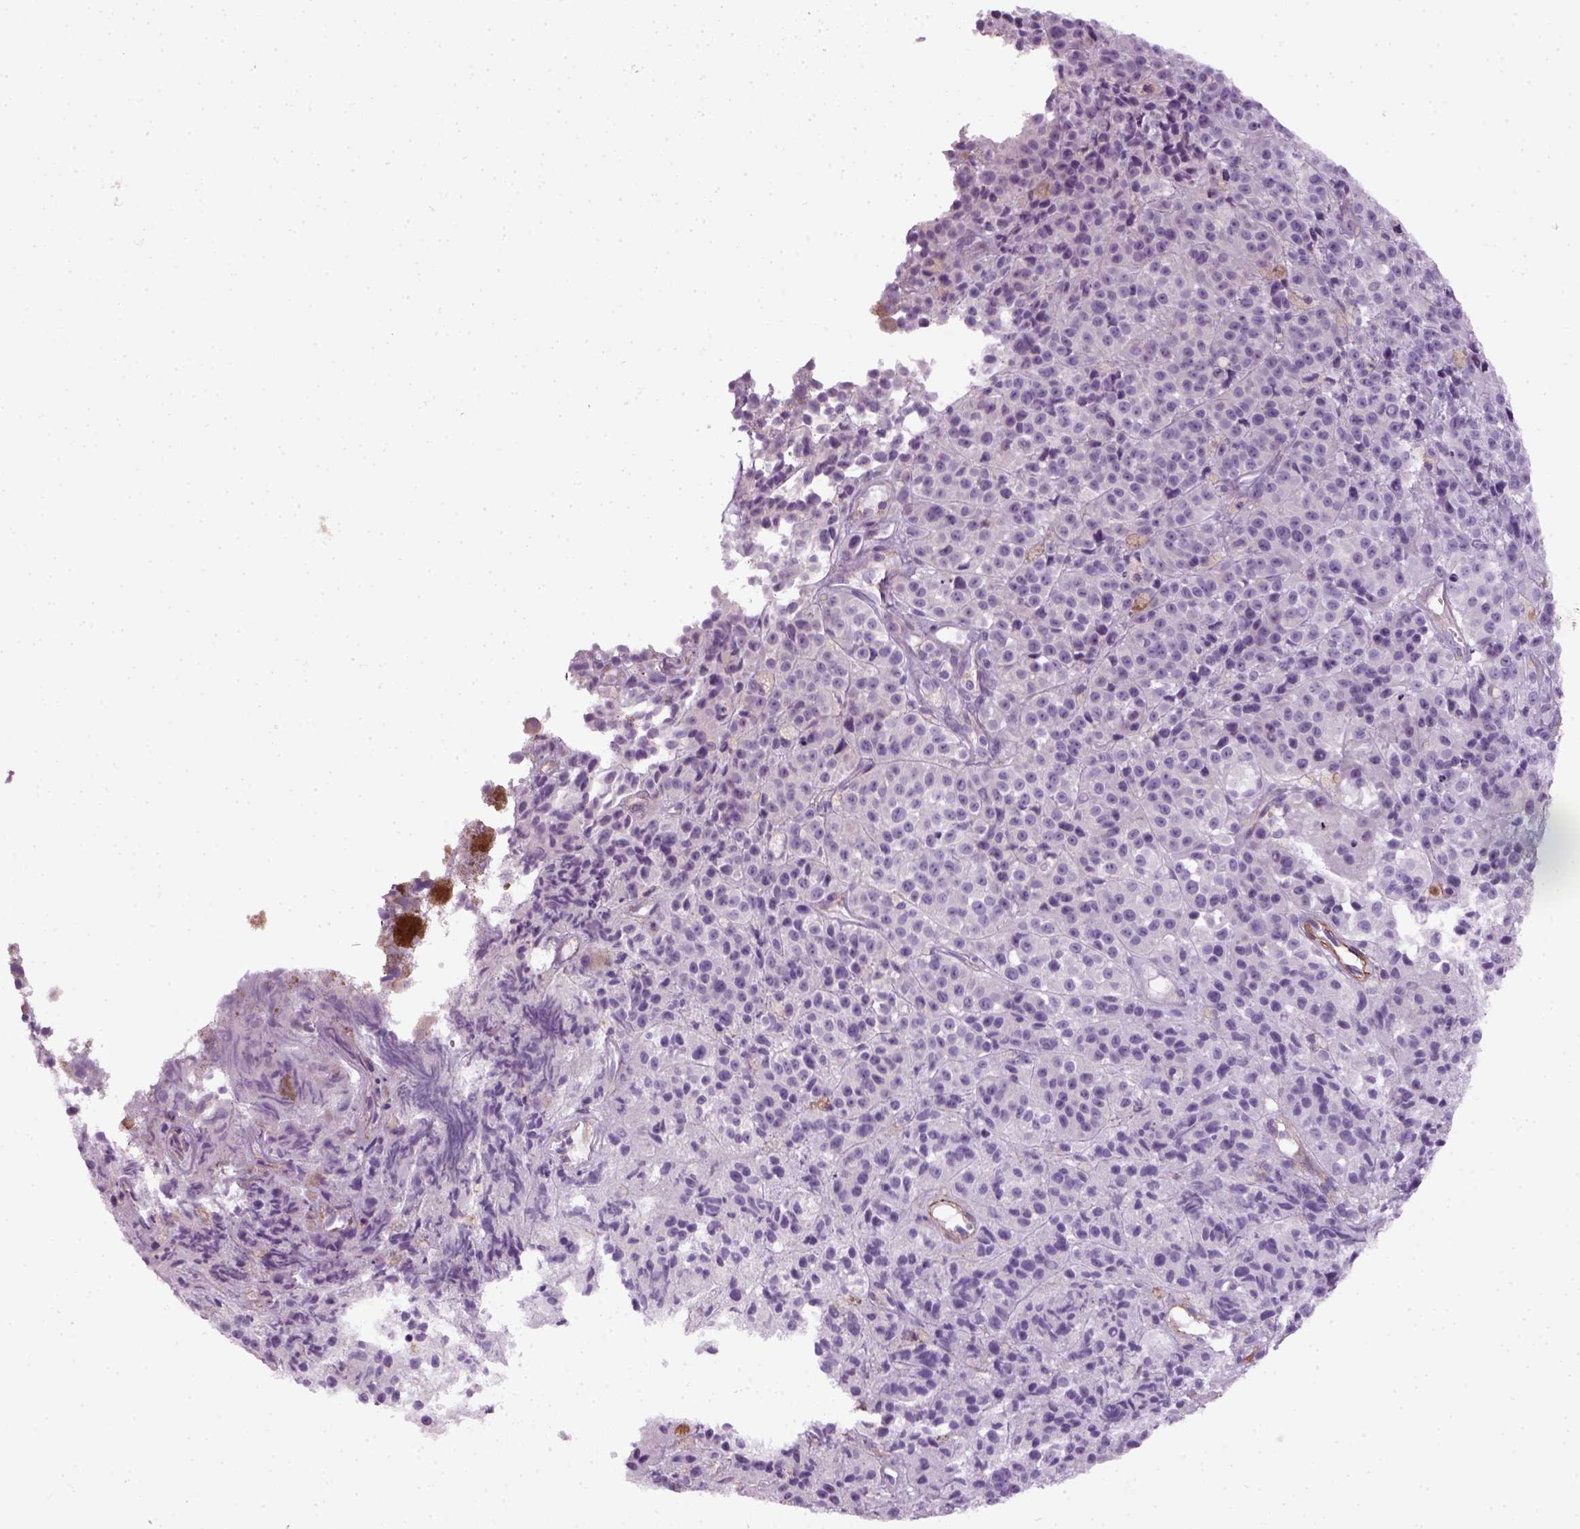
{"staining": {"intensity": "negative", "quantity": "none", "location": "none"}, "tissue": "melanoma", "cell_type": "Tumor cells", "image_type": "cancer", "snomed": [{"axis": "morphology", "description": "Malignant melanoma, NOS"}, {"axis": "topography", "description": "Skin"}], "caption": "Immunohistochemistry image of neoplastic tissue: malignant melanoma stained with DAB exhibits no significant protein positivity in tumor cells. Nuclei are stained in blue.", "gene": "FAM161A", "patient": {"sex": "female", "age": 58}}